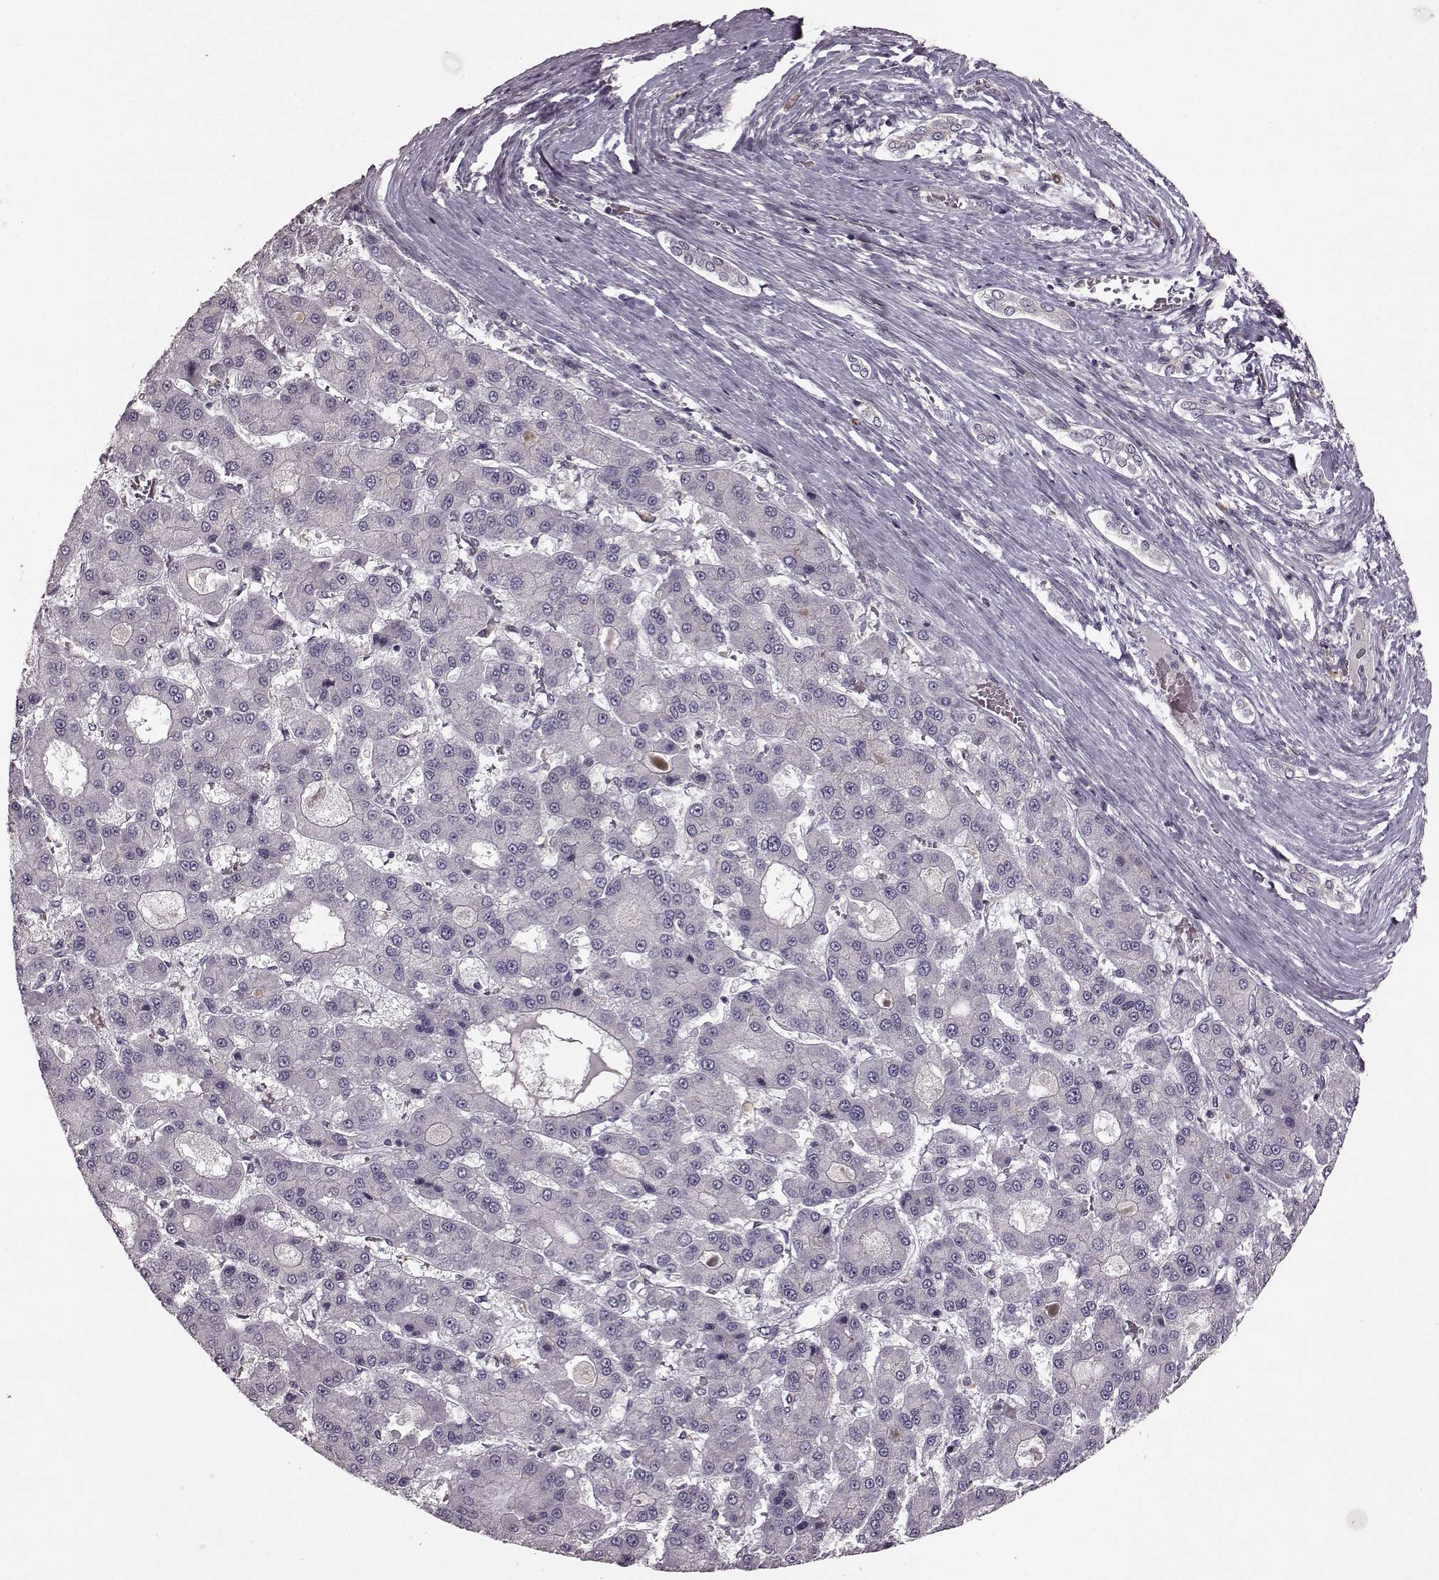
{"staining": {"intensity": "negative", "quantity": "none", "location": "none"}, "tissue": "liver cancer", "cell_type": "Tumor cells", "image_type": "cancer", "snomed": [{"axis": "morphology", "description": "Carcinoma, Hepatocellular, NOS"}, {"axis": "topography", "description": "Liver"}], "caption": "Immunohistochemistry of liver hepatocellular carcinoma displays no expression in tumor cells. The staining is performed using DAB brown chromogen with nuclei counter-stained in using hematoxylin.", "gene": "SLC52A3", "patient": {"sex": "male", "age": 70}}